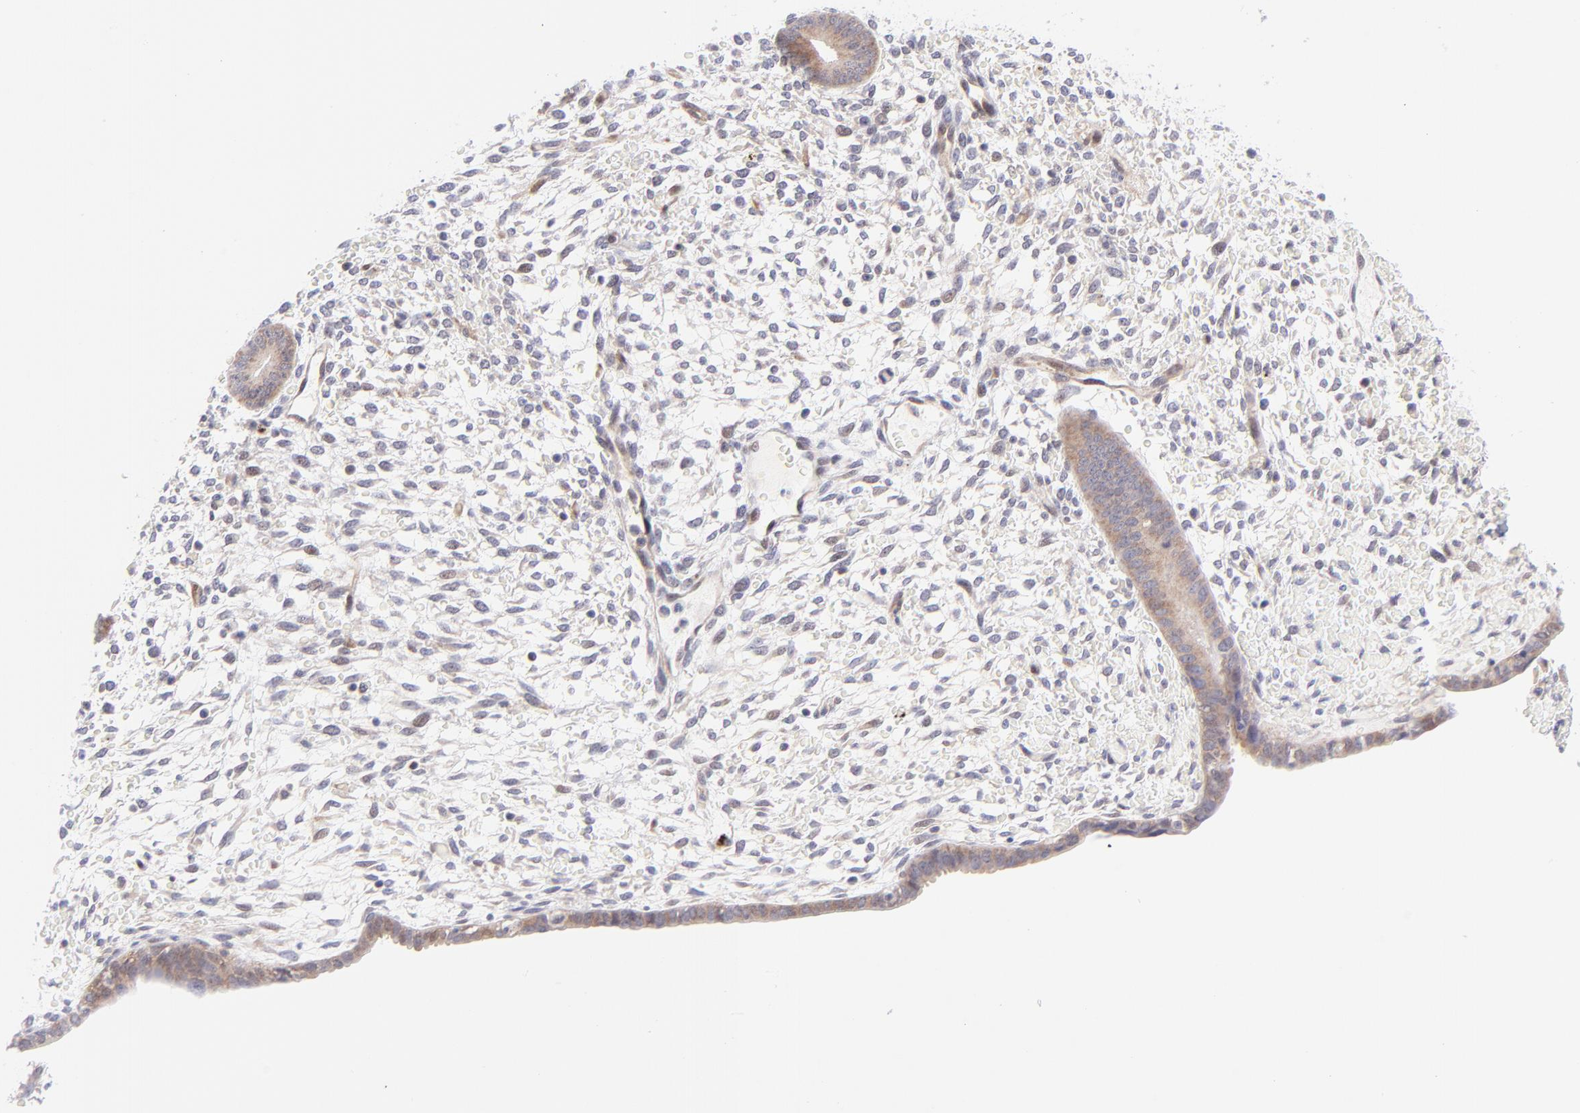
{"staining": {"intensity": "weak", "quantity": "<25%", "location": "nuclear"}, "tissue": "endometrium", "cell_type": "Cells in endometrial stroma", "image_type": "normal", "snomed": [{"axis": "morphology", "description": "Normal tissue, NOS"}, {"axis": "topography", "description": "Endometrium"}], "caption": "Histopathology image shows no protein positivity in cells in endometrial stroma of unremarkable endometrium. (DAB (3,3'-diaminobenzidine) immunohistochemistry visualized using brightfield microscopy, high magnification).", "gene": "PBDC1", "patient": {"sex": "female", "age": 42}}